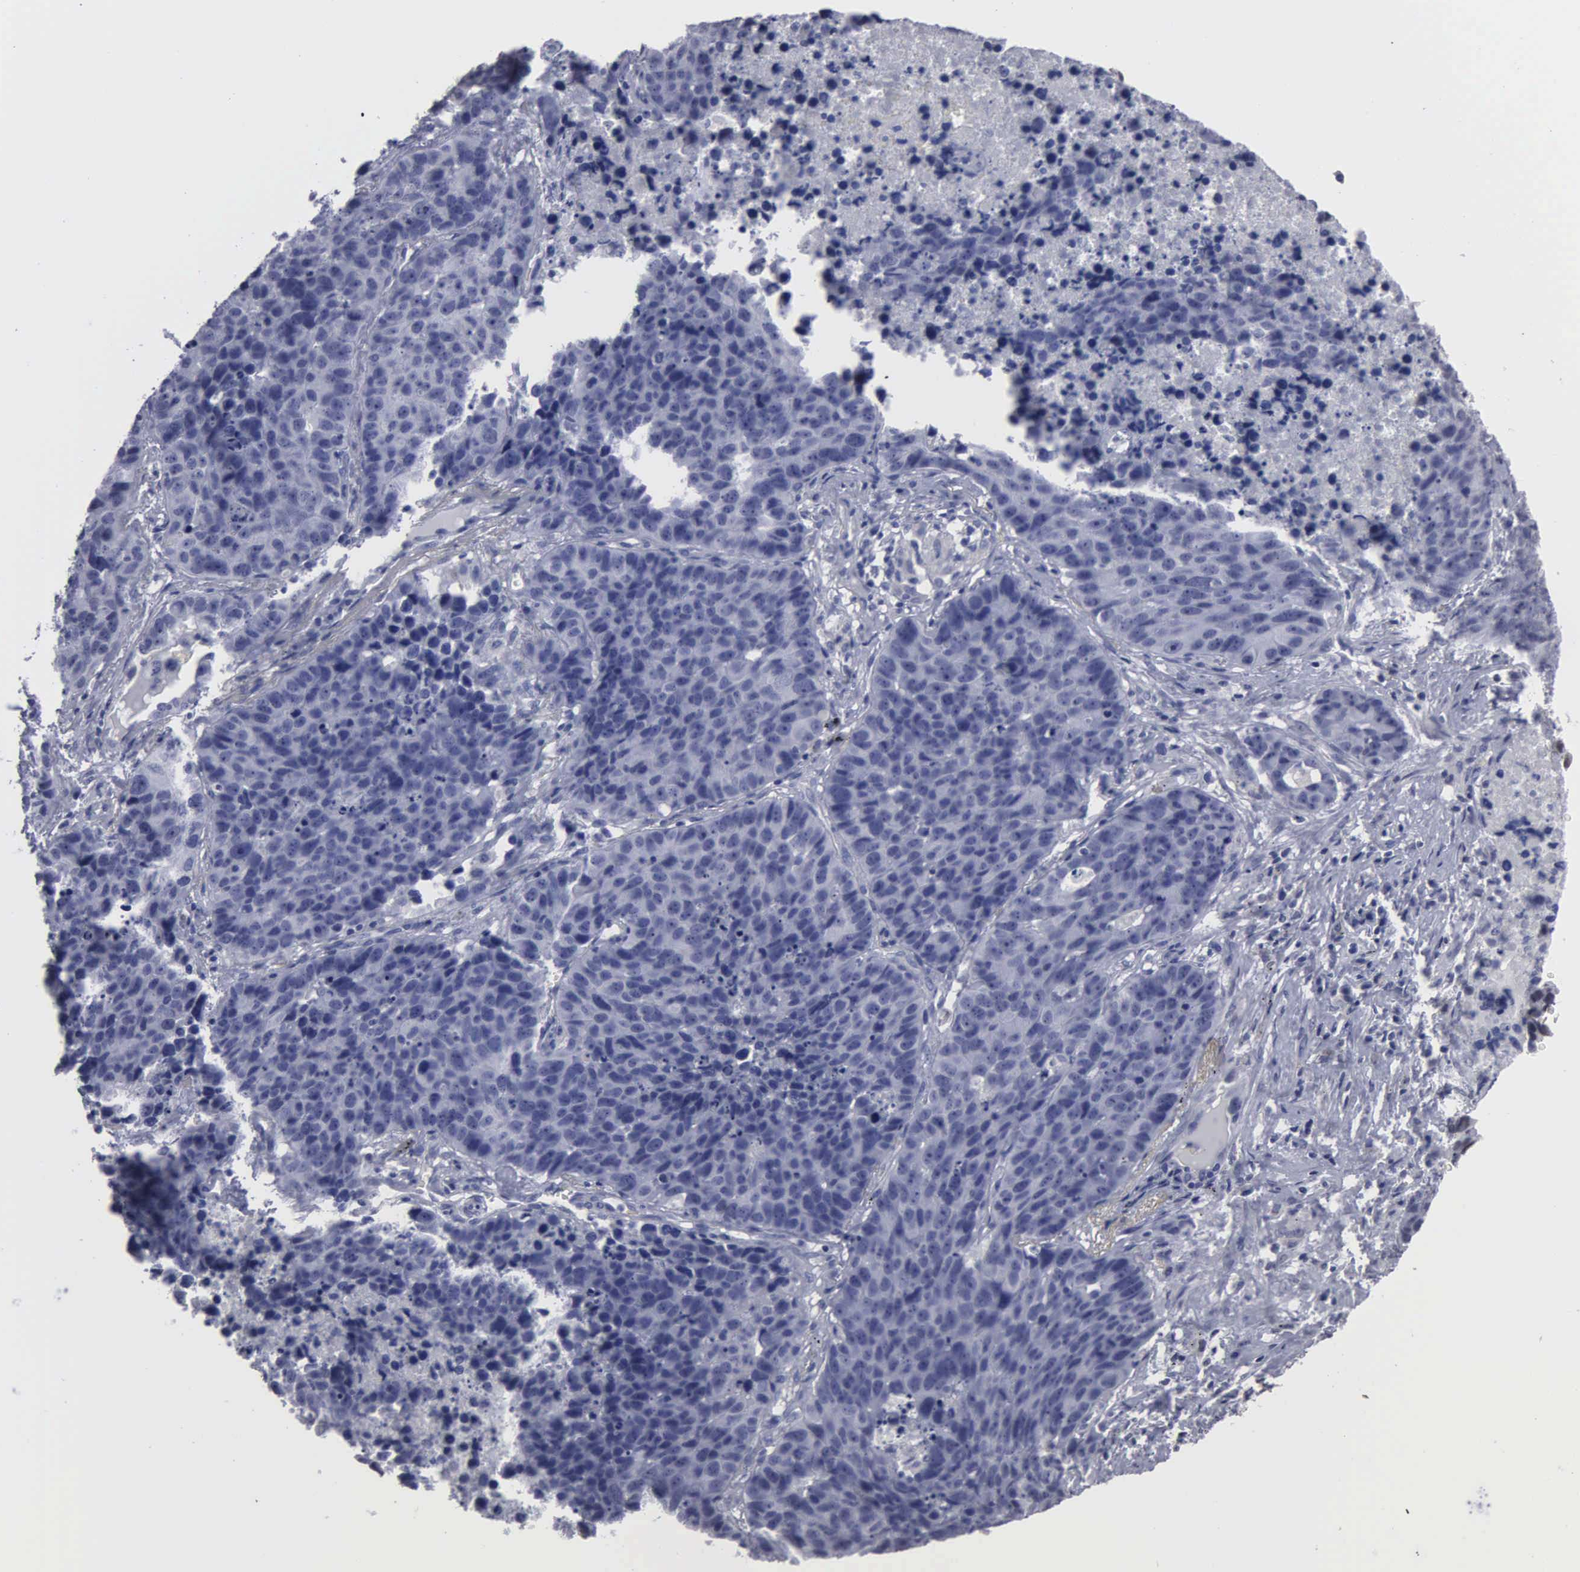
{"staining": {"intensity": "negative", "quantity": "none", "location": "none"}, "tissue": "lung cancer", "cell_type": "Tumor cells", "image_type": "cancer", "snomed": [{"axis": "morphology", "description": "Carcinoid, malignant, NOS"}, {"axis": "topography", "description": "Lung"}], "caption": "The immunohistochemistry image has no significant positivity in tumor cells of lung cancer (carcinoid (malignant)) tissue. The staining is performed using DAB (3,3'-diaminobenzidine) brown chromogen with nuclei counter-stained in using hematoxylin.", "gene": "UPB1", "patient": {"sex": "male", "age": 60}}